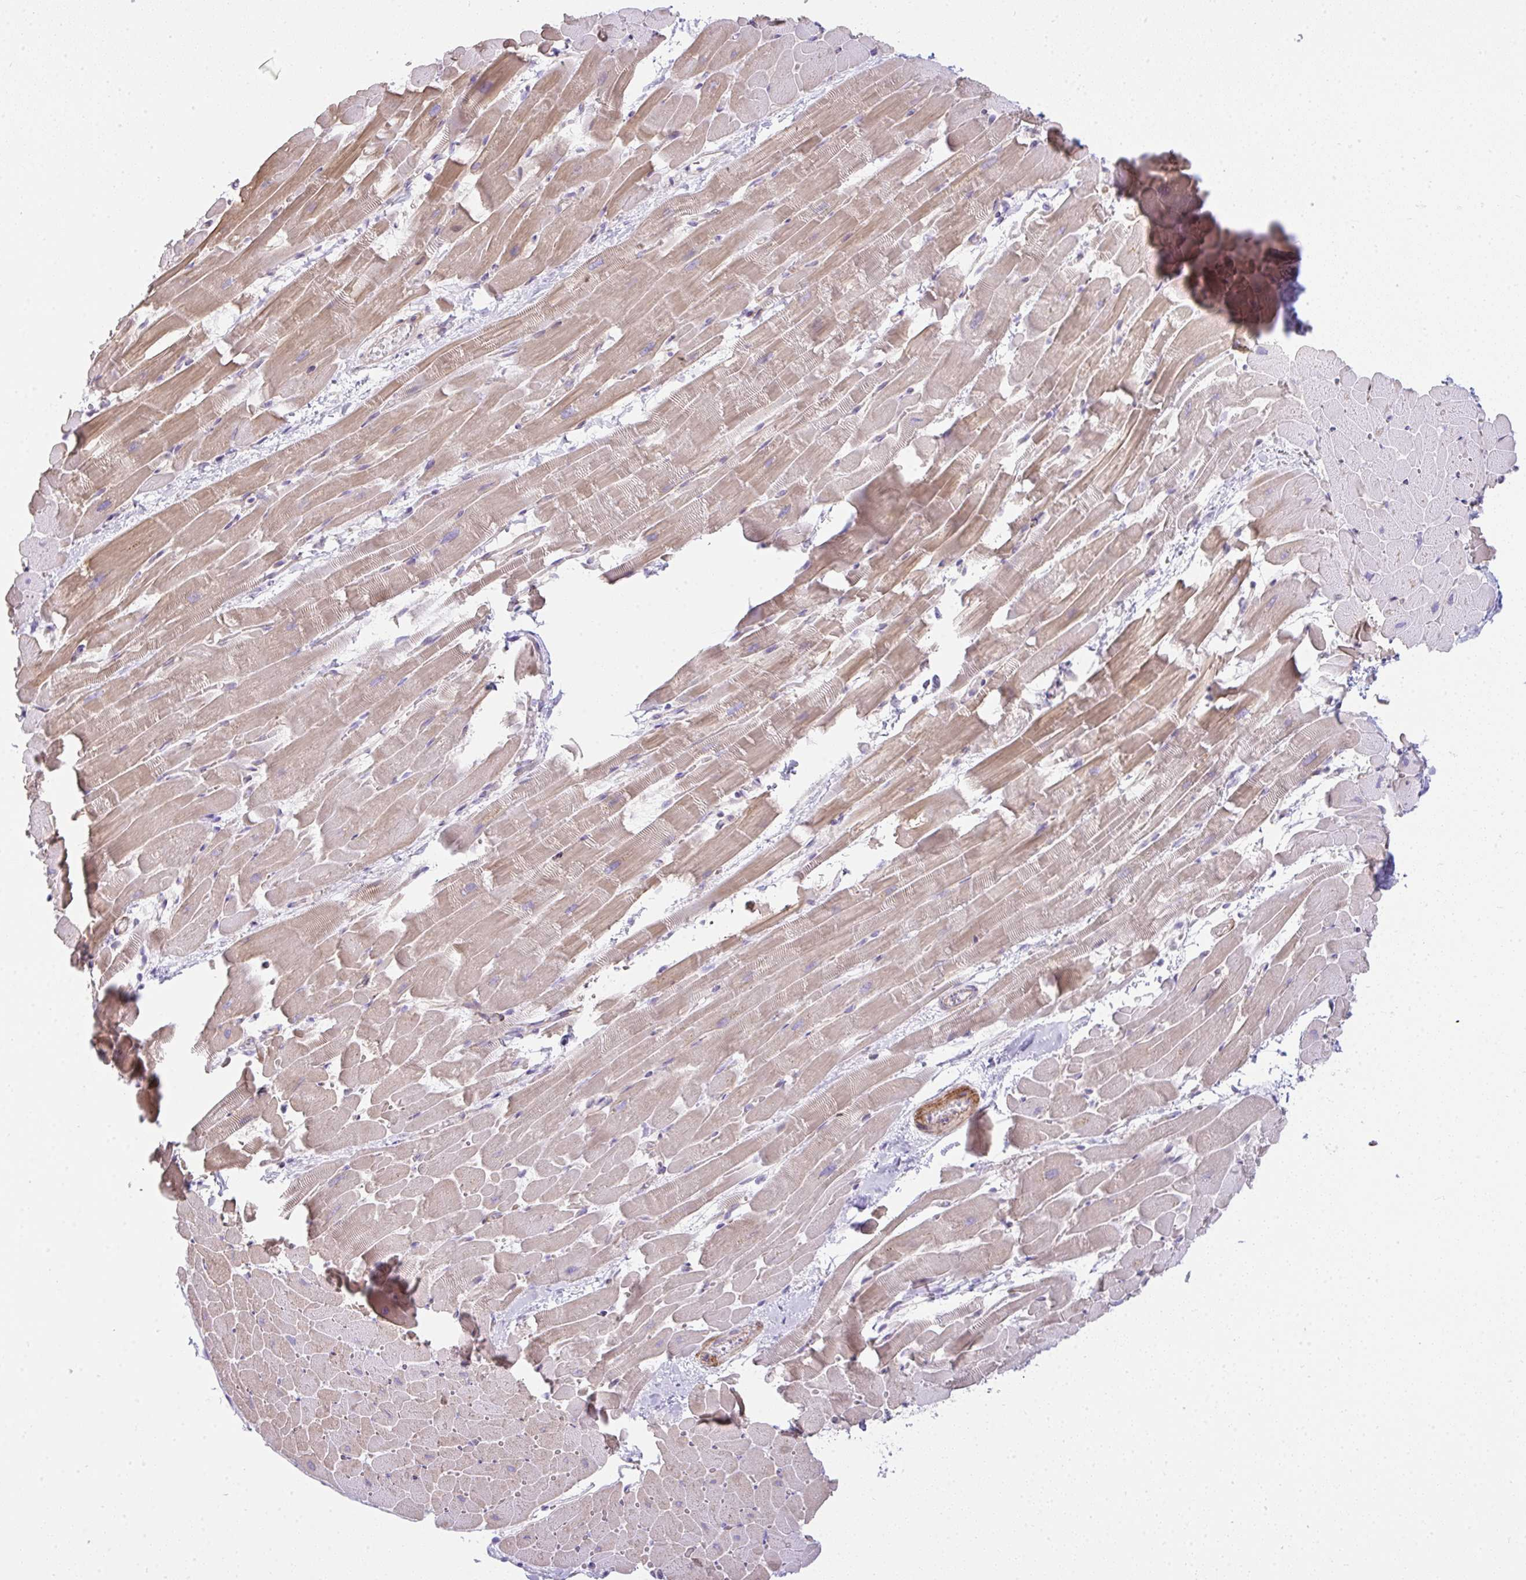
{"staining": {"intensity": "moderate", "quantity": "25%-75%", "location": "cytoplasmic/membranous"}, "tissue": "heart muscle", "cell_type": "Cardiomyocytes", "image_type": "normal", "snomed": [{"axis": "morphology", "description": "Normal tissue, NOS"}, {"axis": "topography", "description": "Heart"}], "caption": "Immunohistochemical staining of normal heart muscle displays moderate cytoplasmic/membranous protein staining in approximately 25%-75% of cardiomyocytes.", "gene": "CDRT15", "patient": {"sex": "male", "age": 37}}